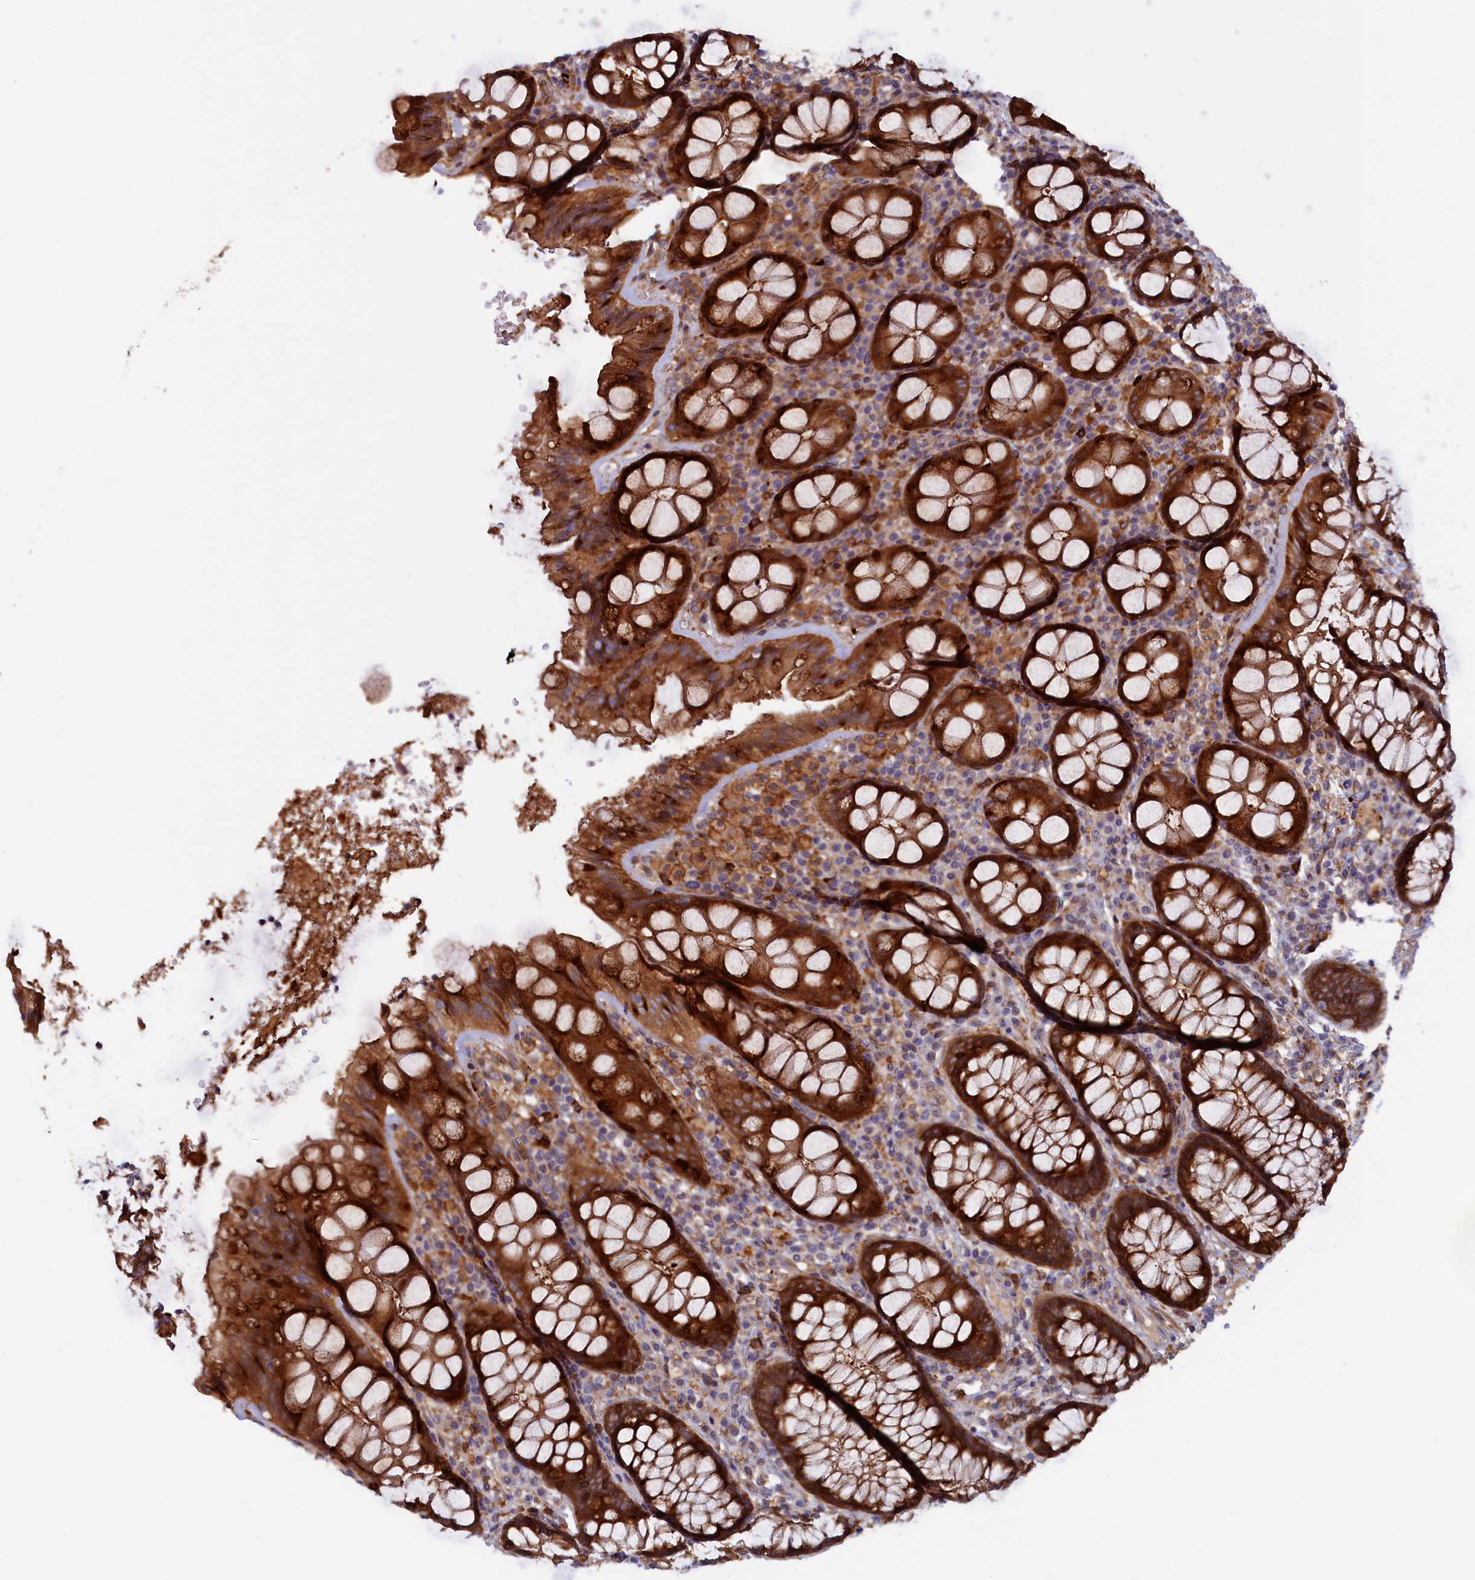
{"staining": {"intensity": "strong", "quantity": ">75%", "location": "cytoplasmic/membranous"}, "tissue": "rectum", "cell_type": "Glandular cells", "image_type": "normal", "snomed": [{"axis": "morphology", "description": "Normal tissue, NOS"}, {"axis": "topography", "description": "Rectum"}], "caption": "Immunohistochemistry (DAB) staining of benign rectum exhibits strong cytoplasmic/membranous protein expression in approximately >75% of glandular cells. Ihc stains the protein of interest in brown and the nuclei are stained blue.", "gene": "FERMT1", "patient": {"sex": "male", "age": 83}}